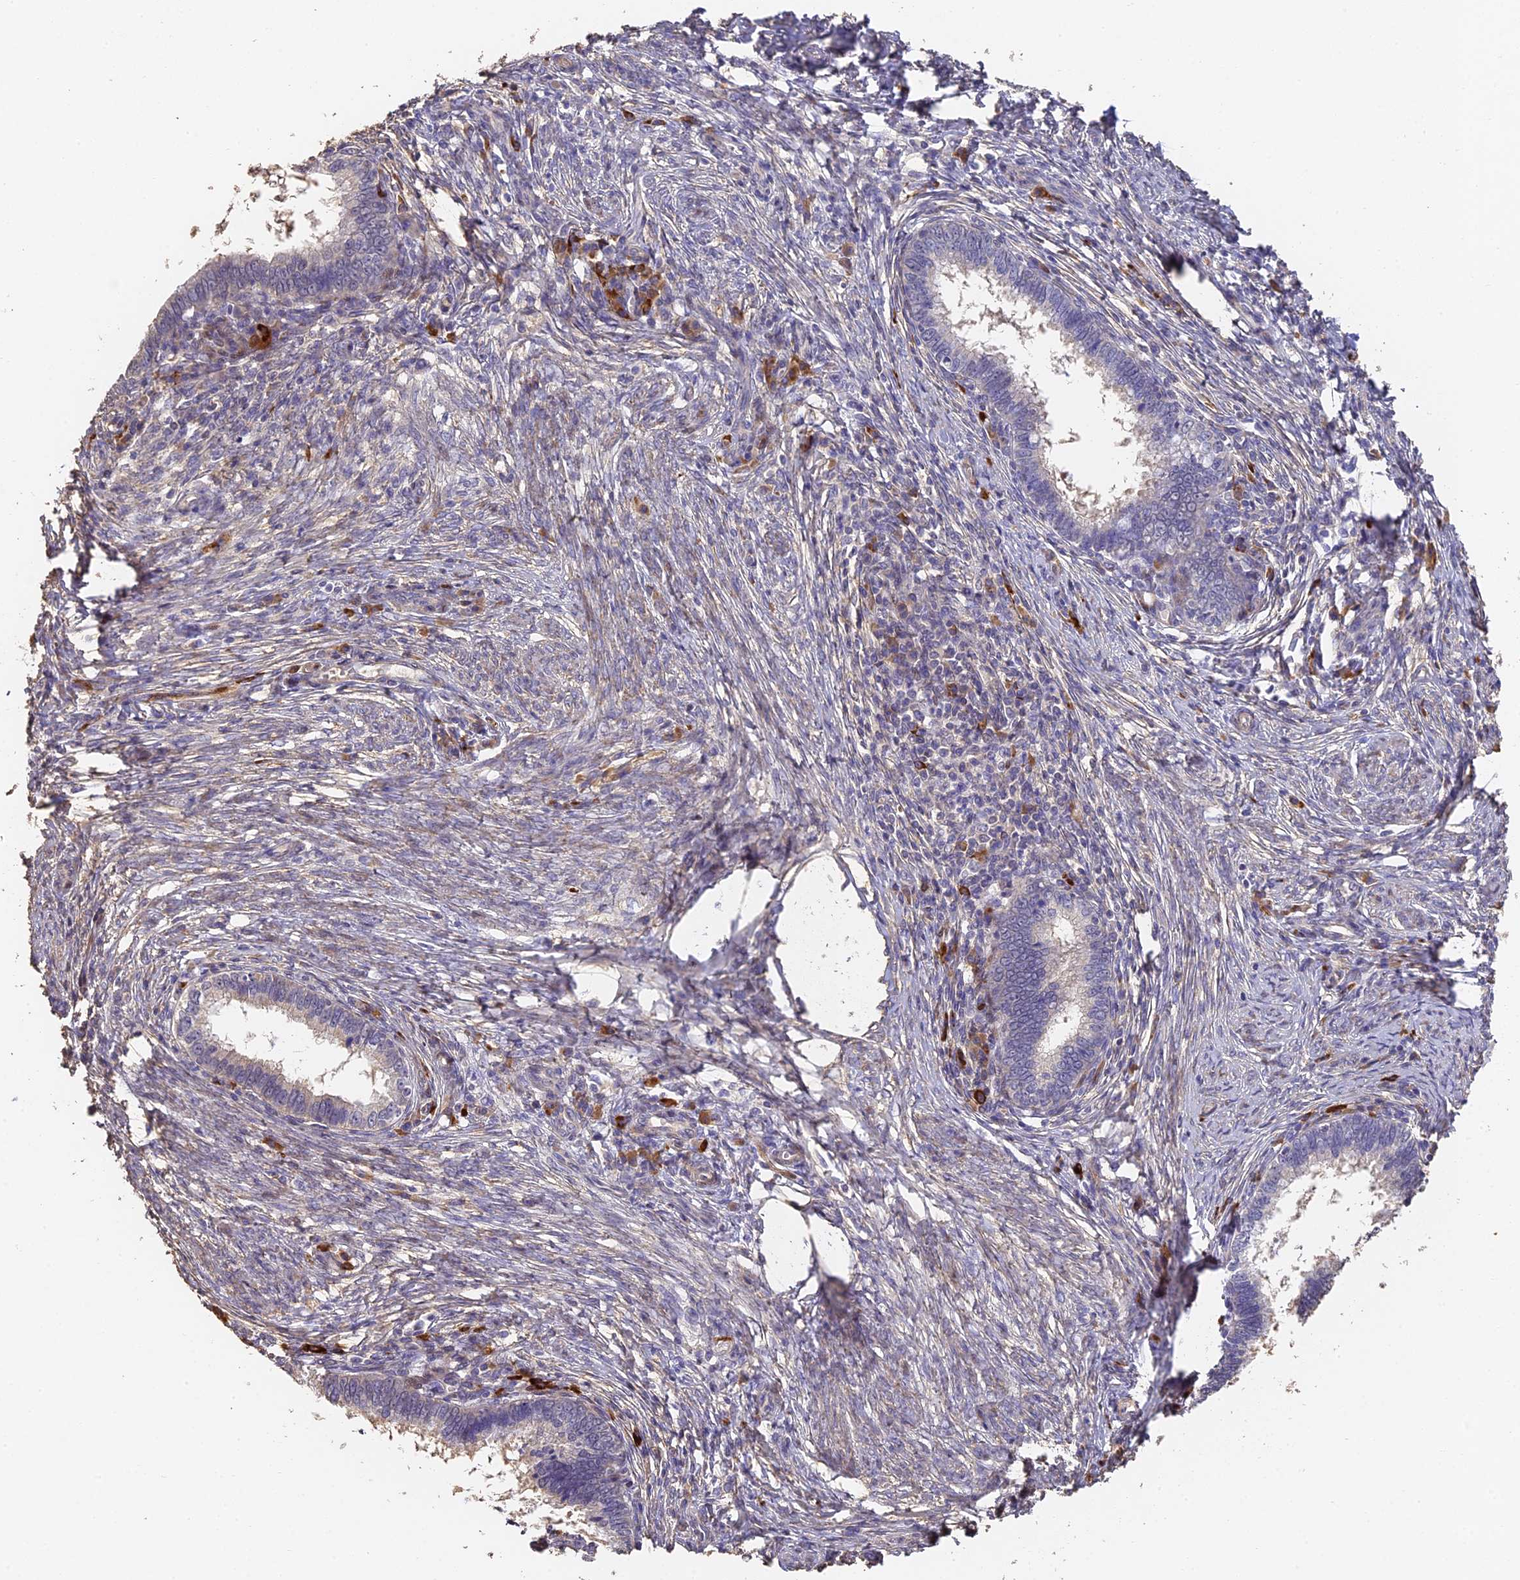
{"staining": {"intensity": "negative", "quantity": "none", "location": "none"}, "tissue": "cervical cancer", "cell_type": "Tumor cells", "image_type": "cancer", "snomed": [{"axis": "morphology", "description": "Adenocarcinoma, NOS"}, {"axis": "topography", "description": "Cervix"}], "caption": "The immunohistochemistry histopathology image has no significant positivity in tumor cells of adenocarcinoma (cervical) tissue.", "gene": "SLC11A1", "patient": {"sex": "female", "age": 36}}